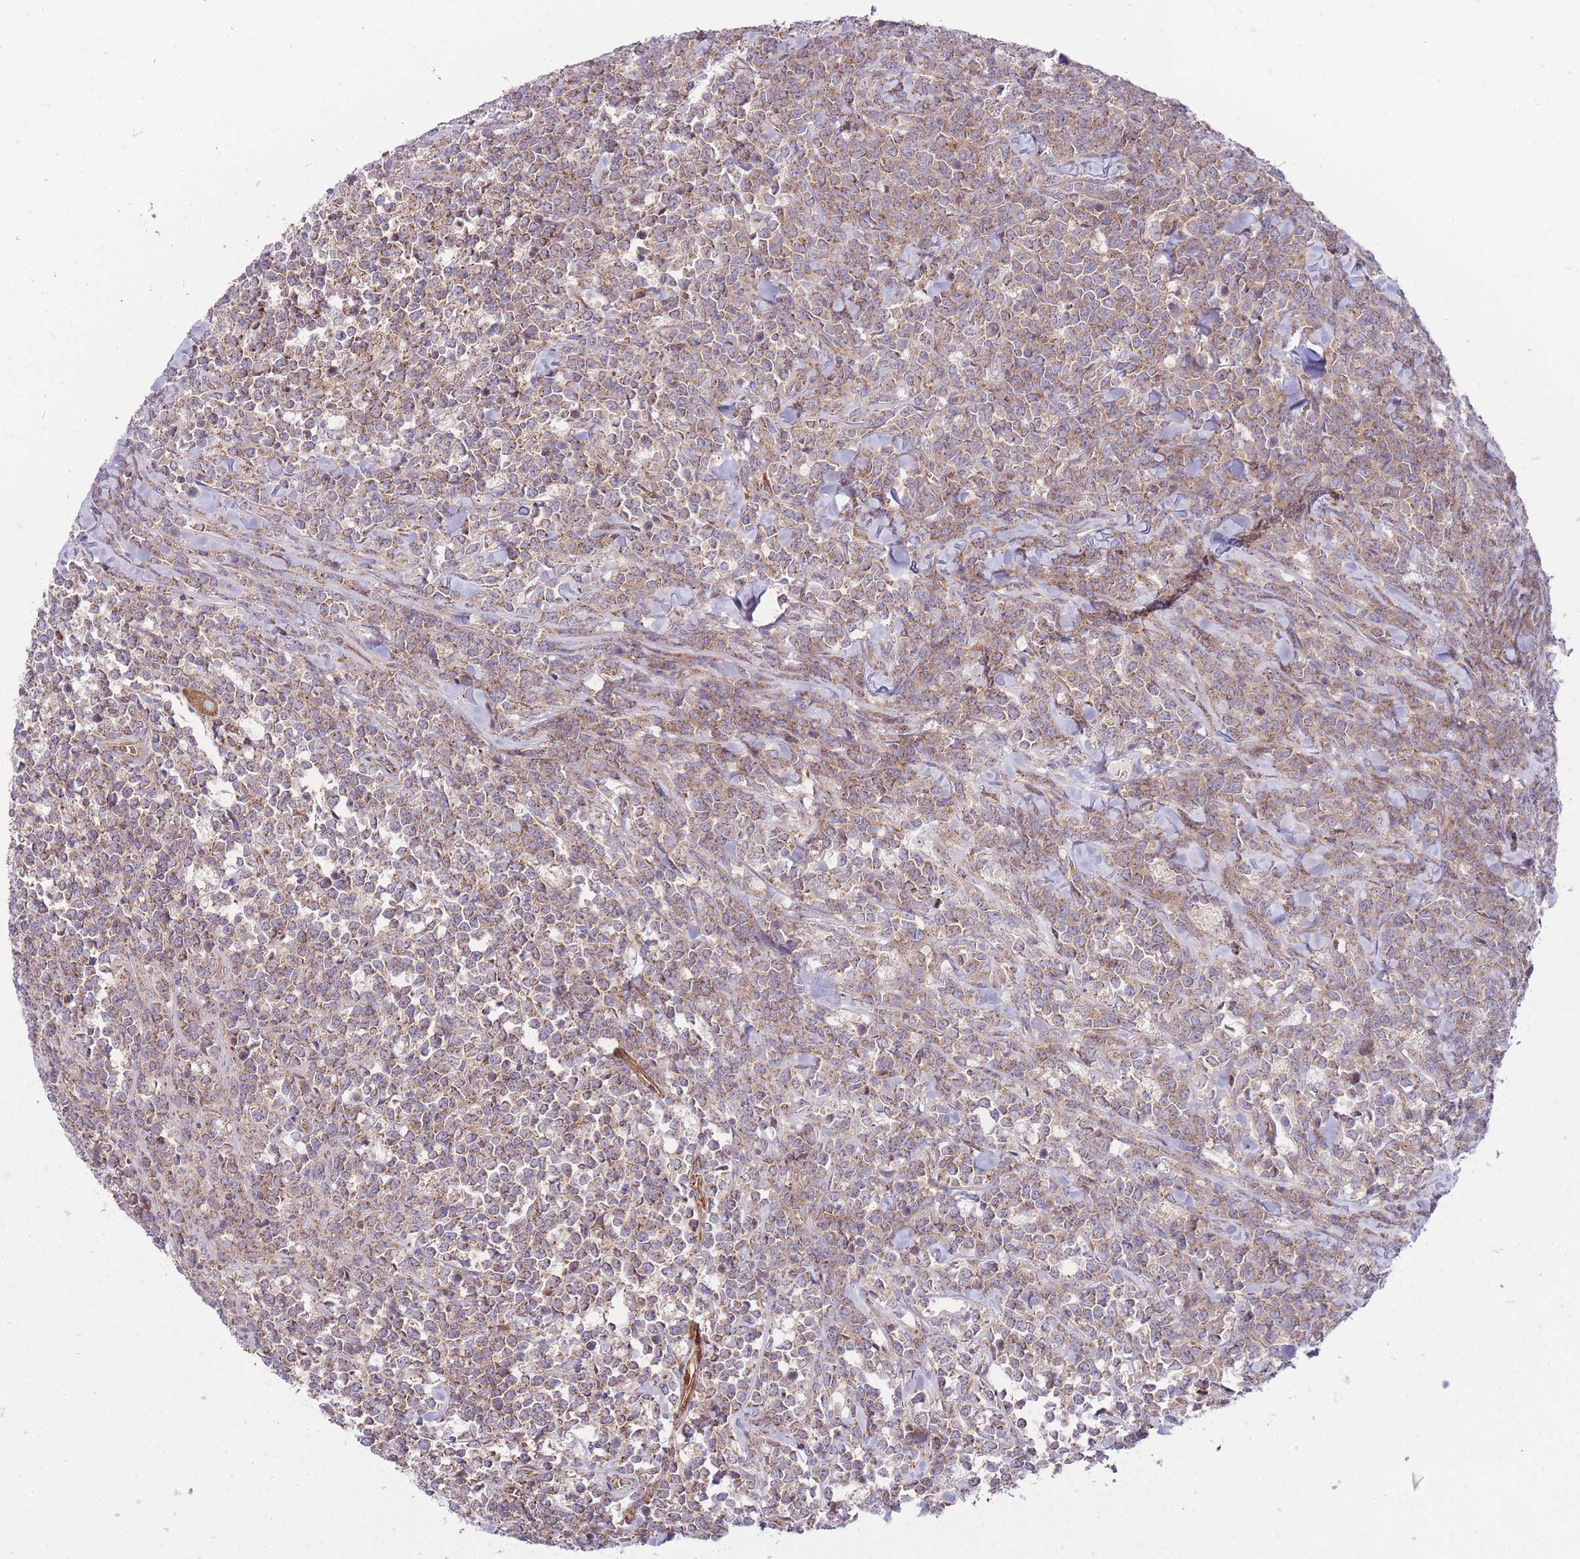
{"staining": {"intensity": "moderate", "quantity": "25%-75%", "location": "cytoplasmic/membranous"}, "tissue": "lymphoma", "cell_type": "Tumor cells", "image_type": "cancer", "snomed": [{"axis": "morphology", "description": "Malignant lymphoma, non-Hodgkin's type, High grade"}, {"axis": "topography", "description": "Small intestine"}], "caption": "A histopathology image of human high-grade malignant lymphoma, non-Hodgkin's type stained for a protein demonstrates moderate cytoplasmic/membranous brown staining in tumor cells.", "gene": "ANKRD10", "patient": {"sex": "male", "age": 8}}